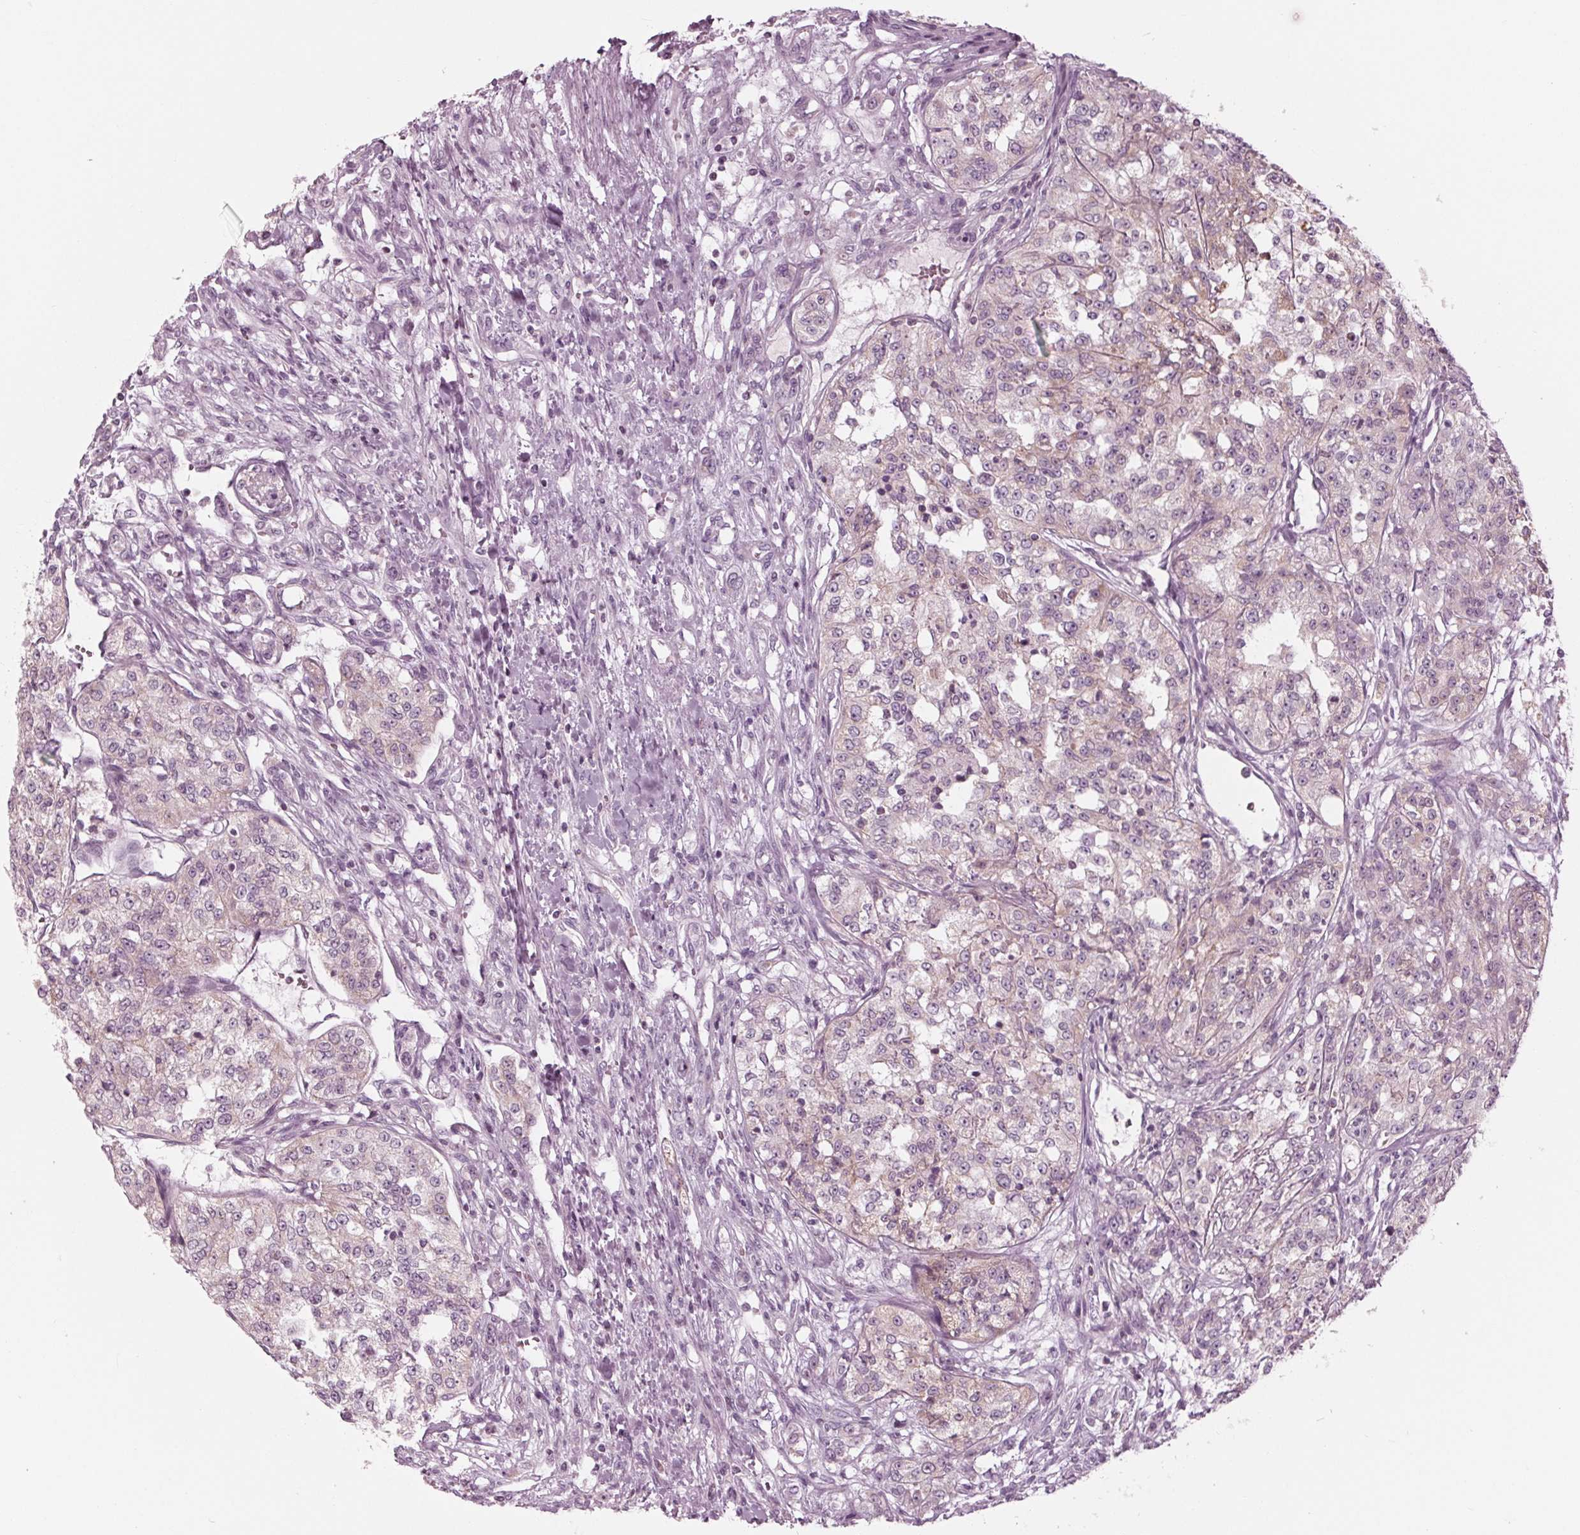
{"staining": {"intensity": "negative", "quantity": "none", "location": "none"}, "tissue": "renal cancer", "cell_type": "Tumor cells", "image_type": "cancer", "snomed": [{"axis": "morphology", "description": "Adenocarcinoma, NOS"}, {"axis": "topography", "description": "Kidney"}], "caption": "An immunohistochemistry image of renal cancer is shown. There is no staining in tumor cells of renal cancer.", "gene": "CLN6", "patient": {"sex": "female", "age": 63}}